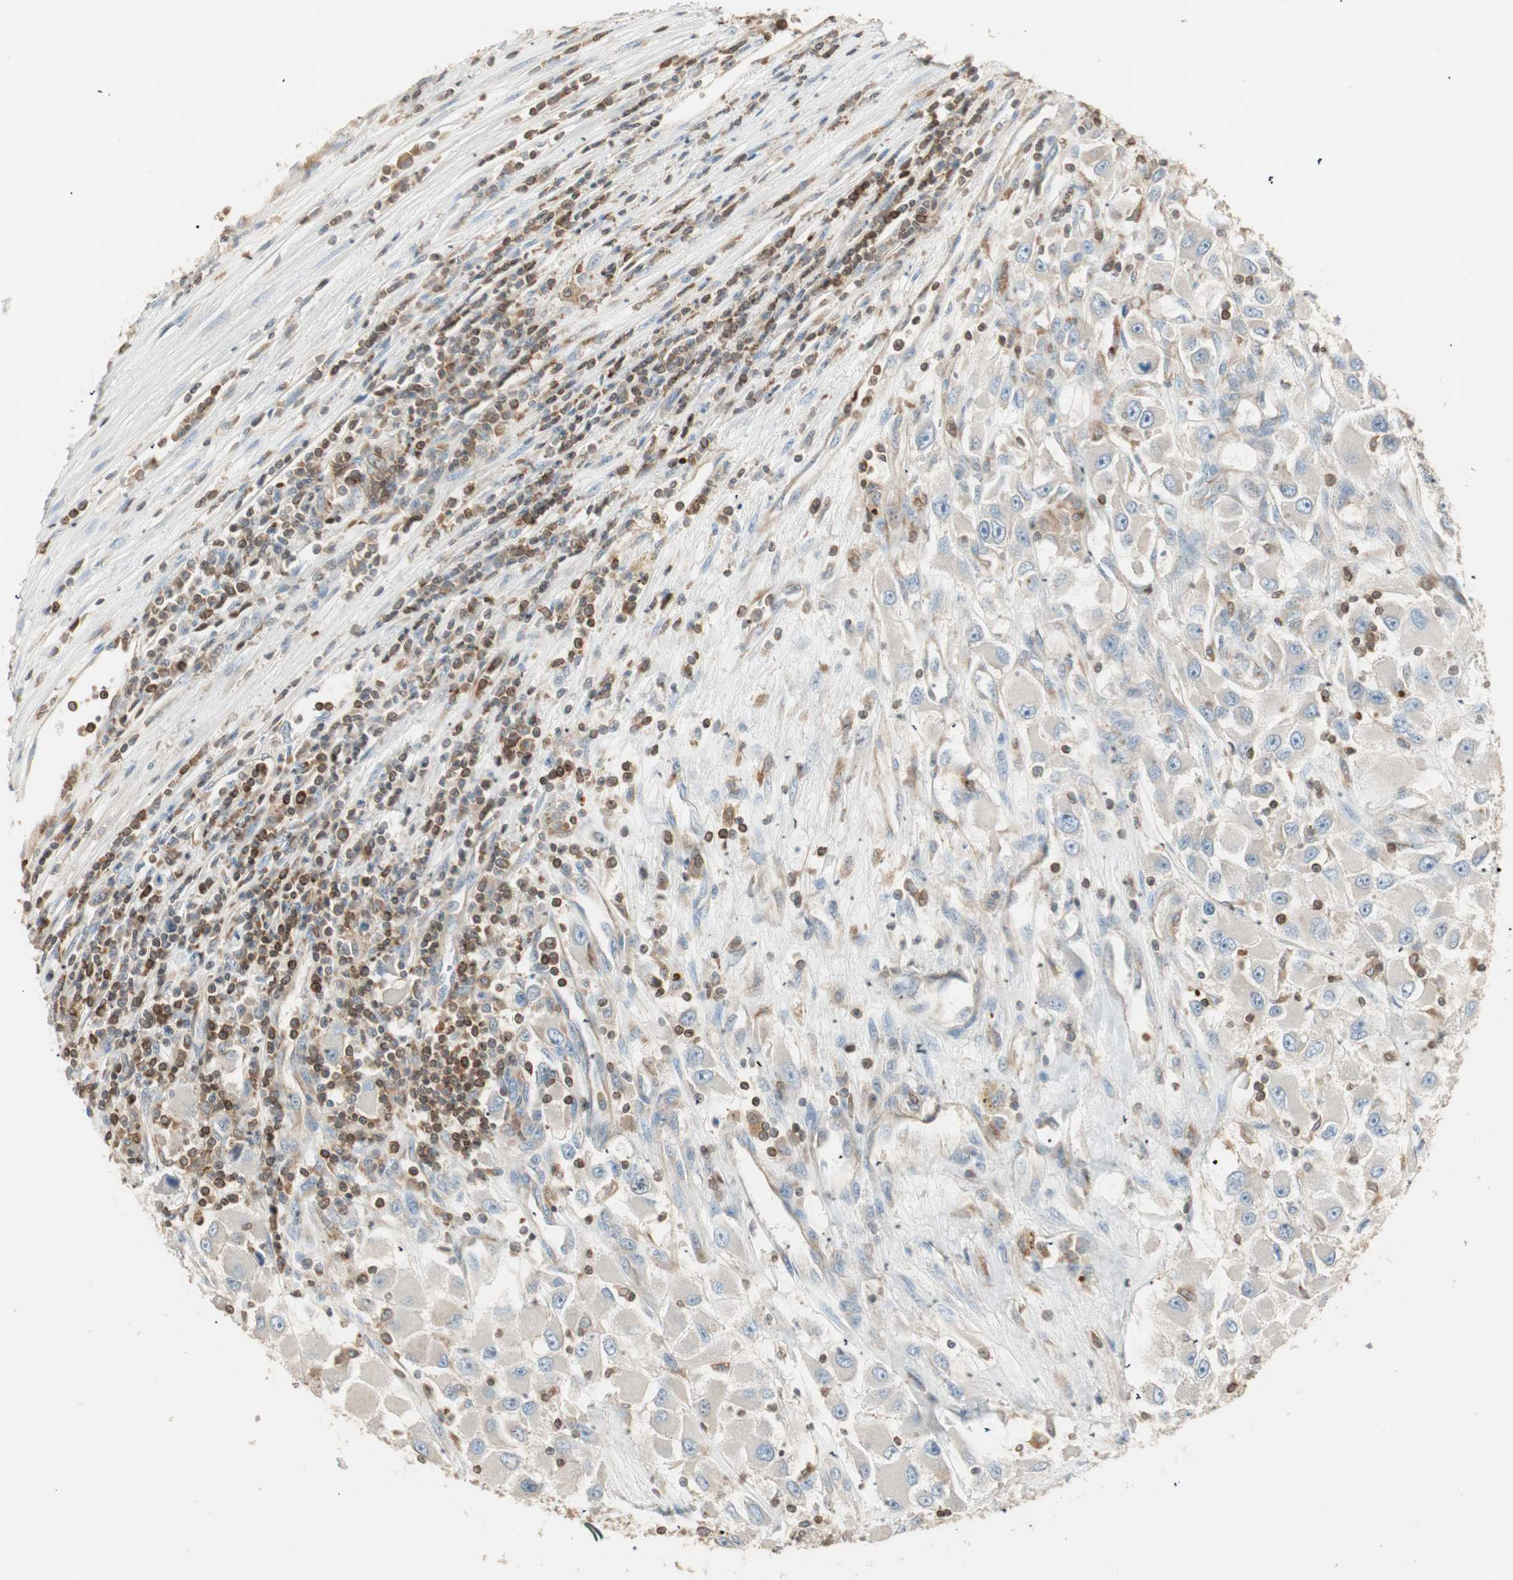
{"staining": {"intensity": "negative", "quantity": "none", "location": "none"}, "tissue": "renal cancer", "cell_type": "Tumor cells", "image_type": "cancer", "snomed": [{"axis": "morphology", "description": "Adenocarcinoma, NOS"}, {"axis": "topography", "description": "Kidney"}], "caption": "Protein analysis of renal cancer (adenocarcinoma) demonstrates no significant positivity in tumor cells.", "gene": "CRLF3", "patient": {"sex": "female", "age": 52}}